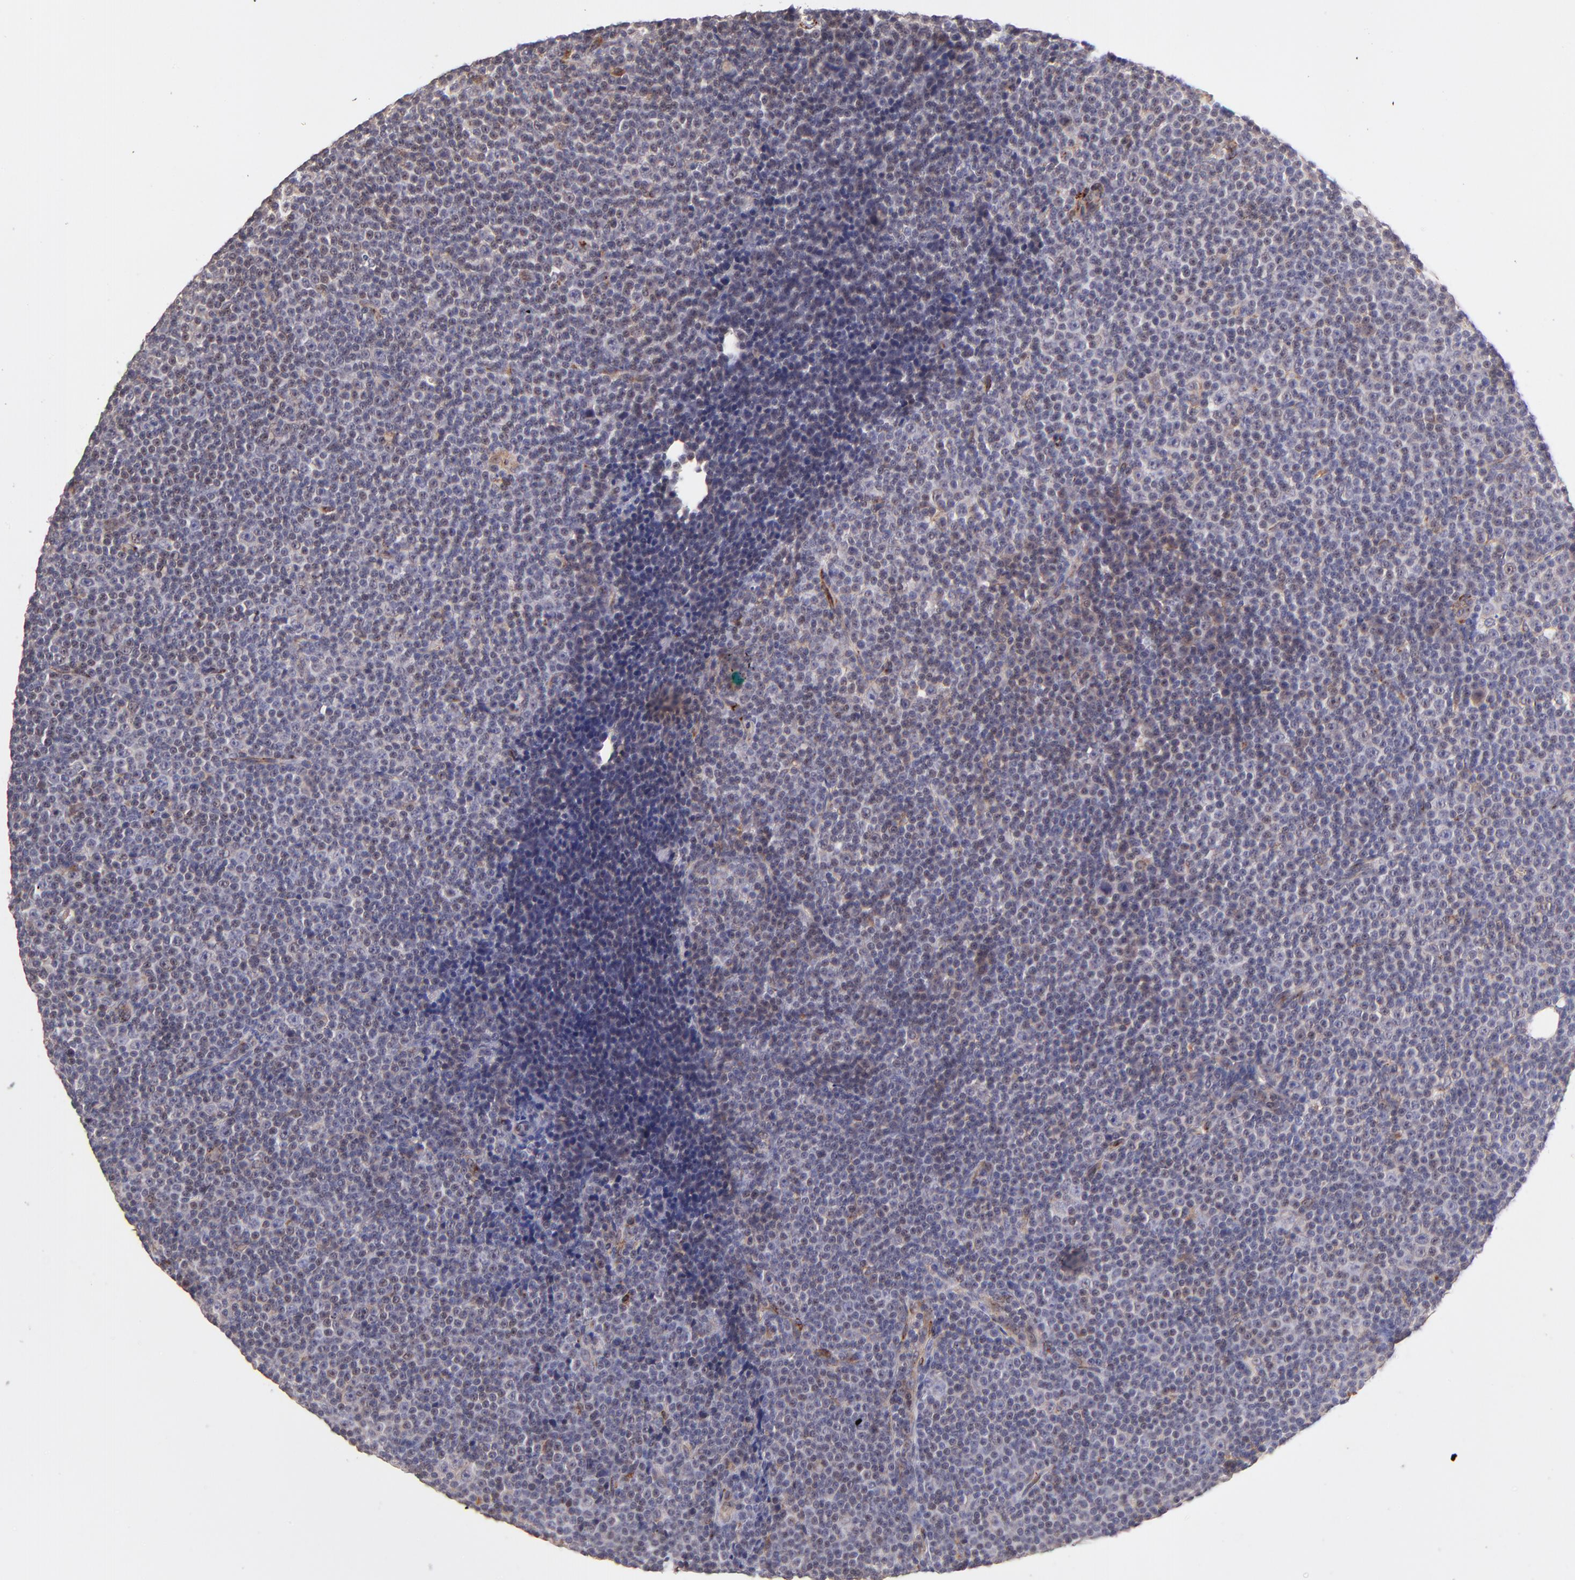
{"staining": {"intensity": "weak", "quantity": "<25%", "location": "cytoplasmic/membranous"}, "tissue": "lymphoma", "cell_type": "Tumor cells", "image_type": "cancer", "snomed": [{"axis": "morphology", "description": "Malignant lymphoma, non-Hodgkin's type, Low grade"}, {"axis": "topography", "description": "Lymph node"}], "caption": "An immunohistochemistry (IHC) histopathology image of lymphoma is shown. There is no staining in tumor cells of lymphoma.", "gene": "SPARC", "patient": {"sex": "female", "age": 67}}